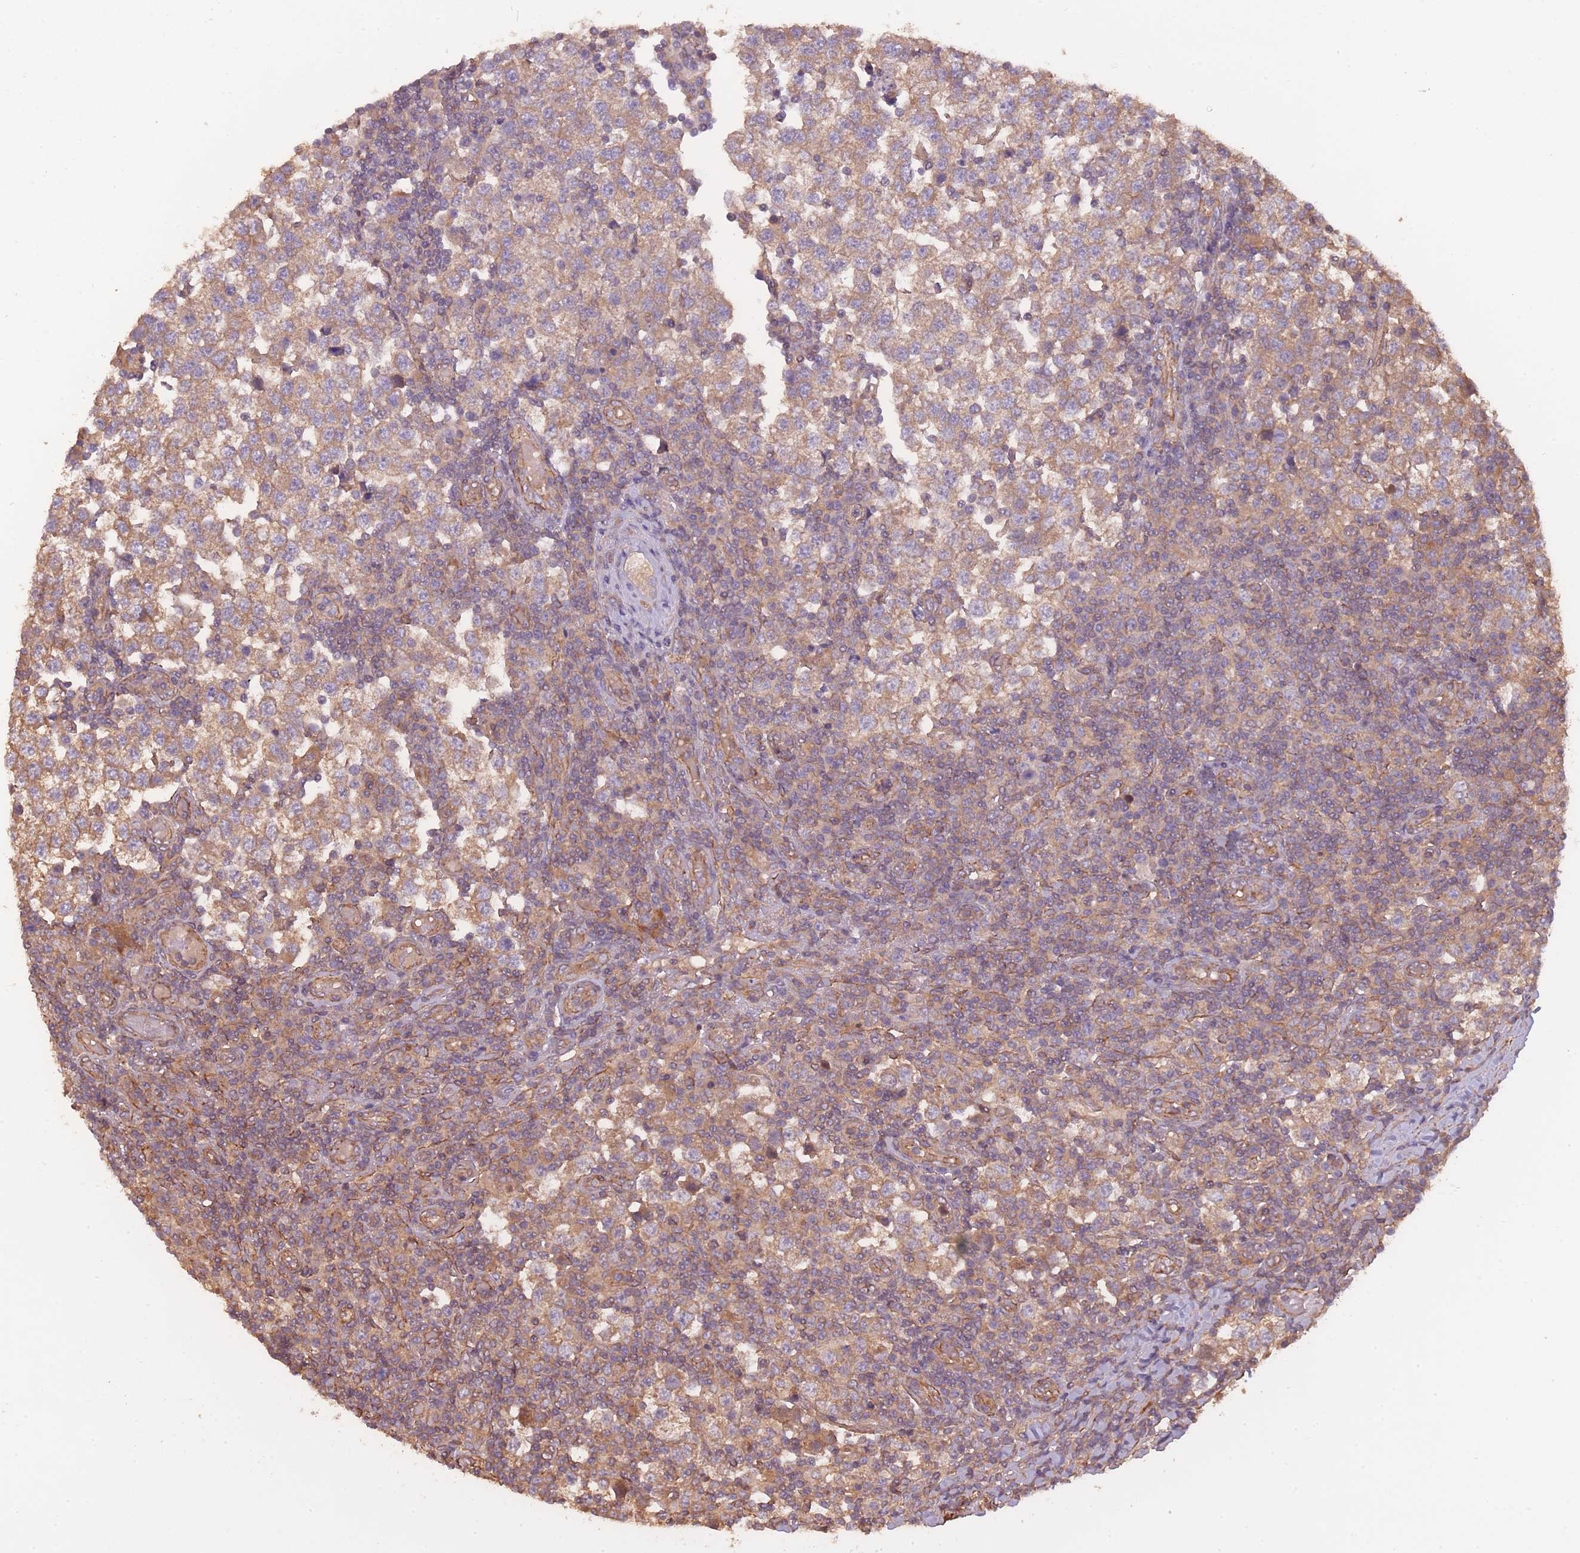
{"staining": {"intensity": "moderate", "quantity": ">75%", "location": "cytoplasmic/membranous"}, "tissue": "testis cancer", "cell_type": "Tumor cells", "image_type": "cancer", "snomed": [{"axis": "morphology", "description": "Seminoma, NOS"}, {"axis": "topography", "description": "Testis"}], "caption": "Approximately >75% of tumor cells in testis cancer (seminoma) reveal moderate cytoplasmic/membranous protein expression as visualized by brown immunohistochemical staining.", "gene": "ARMH3", "patient": {"sex": "male", "age": 34}}